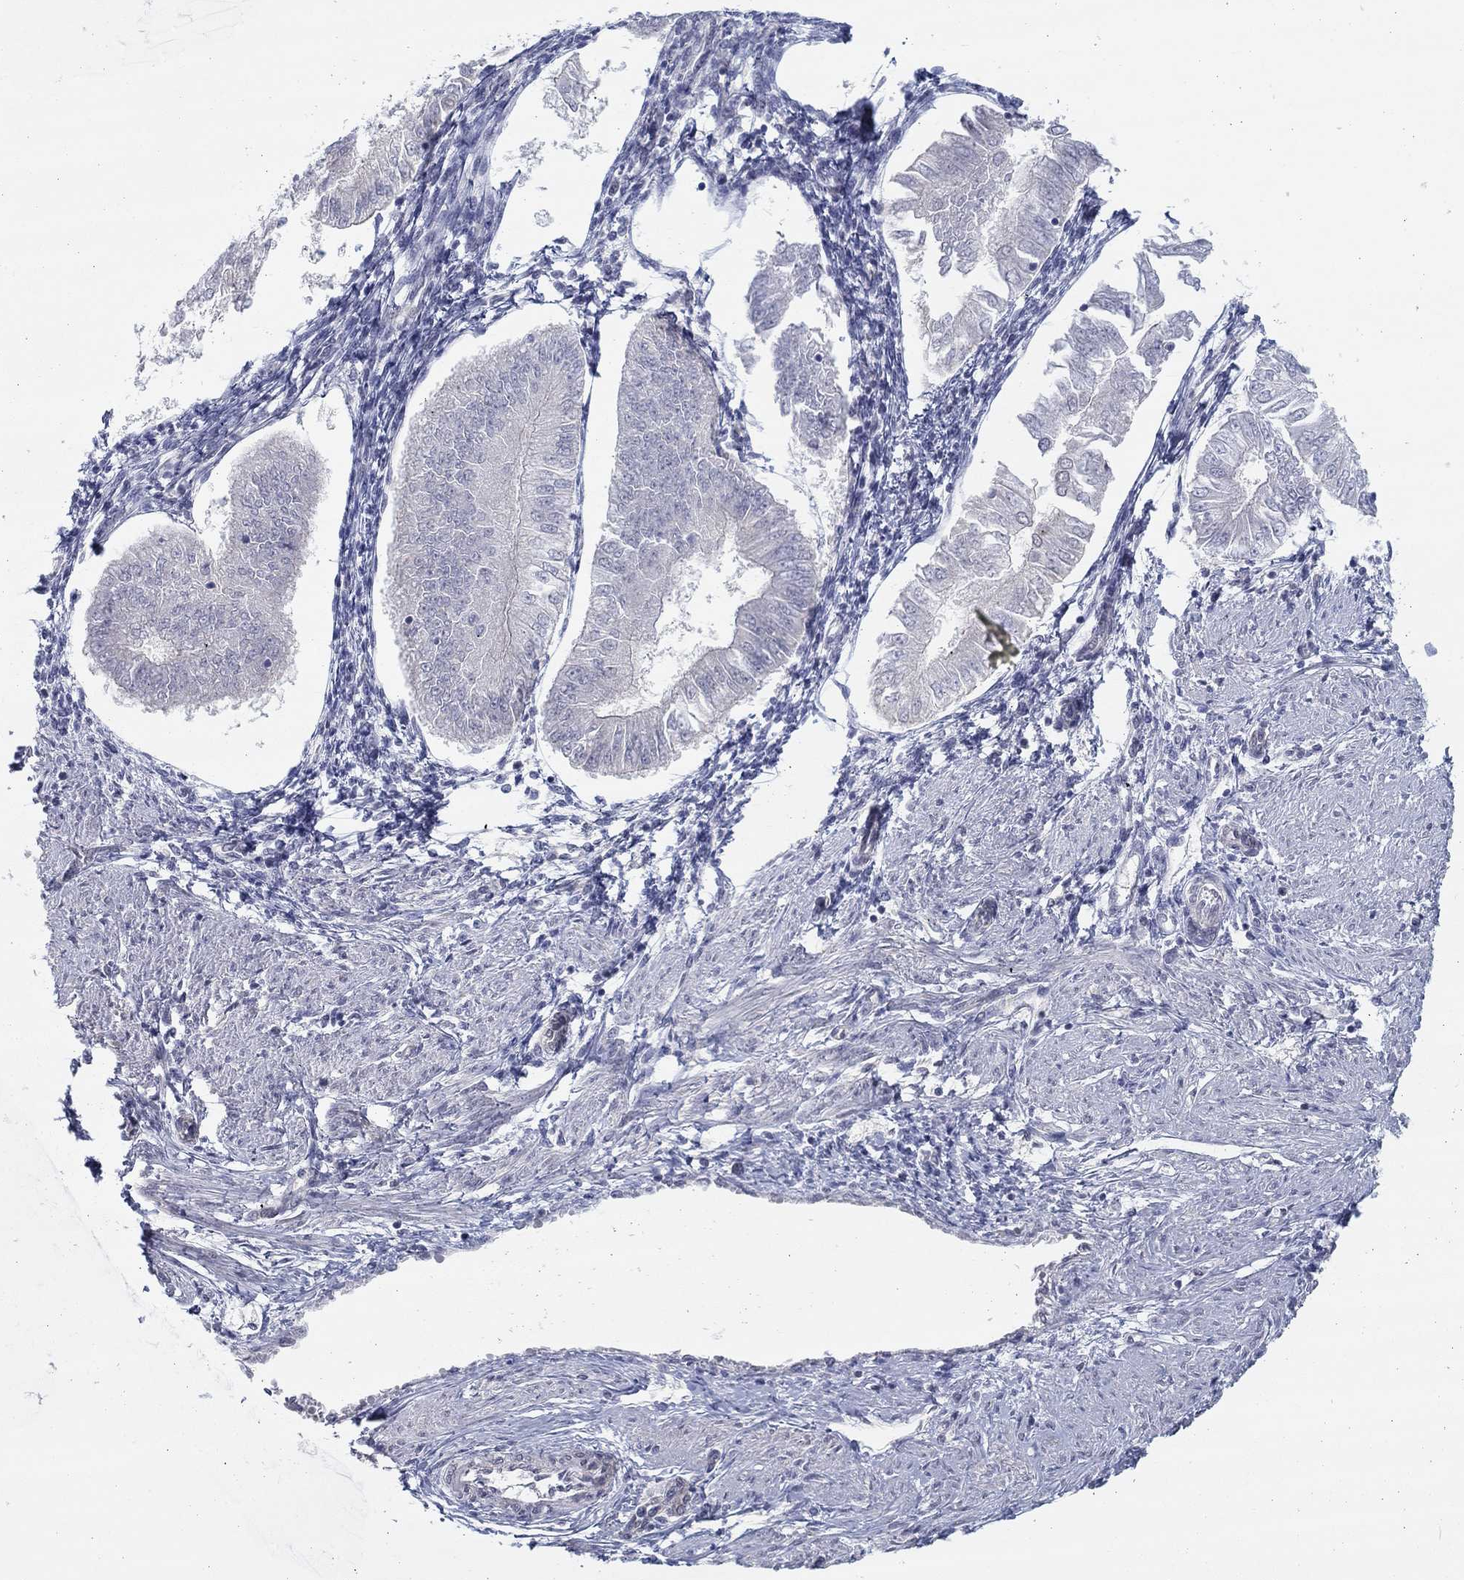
{"staining": {"intensity": "negative", "quantity": "none", "location": "none"}, "tissue": "endometrial cancer", "cell_type": "Tumor cells", "image_type": "cancer", "snomed": [{"axis": "morphology", "description": "Adenocarcinoma, NOS"}, {"axis": "topography", "description": "Endometrium"}], "caption": "IHC image of adenocarcinoma (endometrial) stained for a protein (brown), which demonstrates no expression in tumor cells.", "gene": "SLC22A2", "patient": {"sex": "female", "age": 53}}